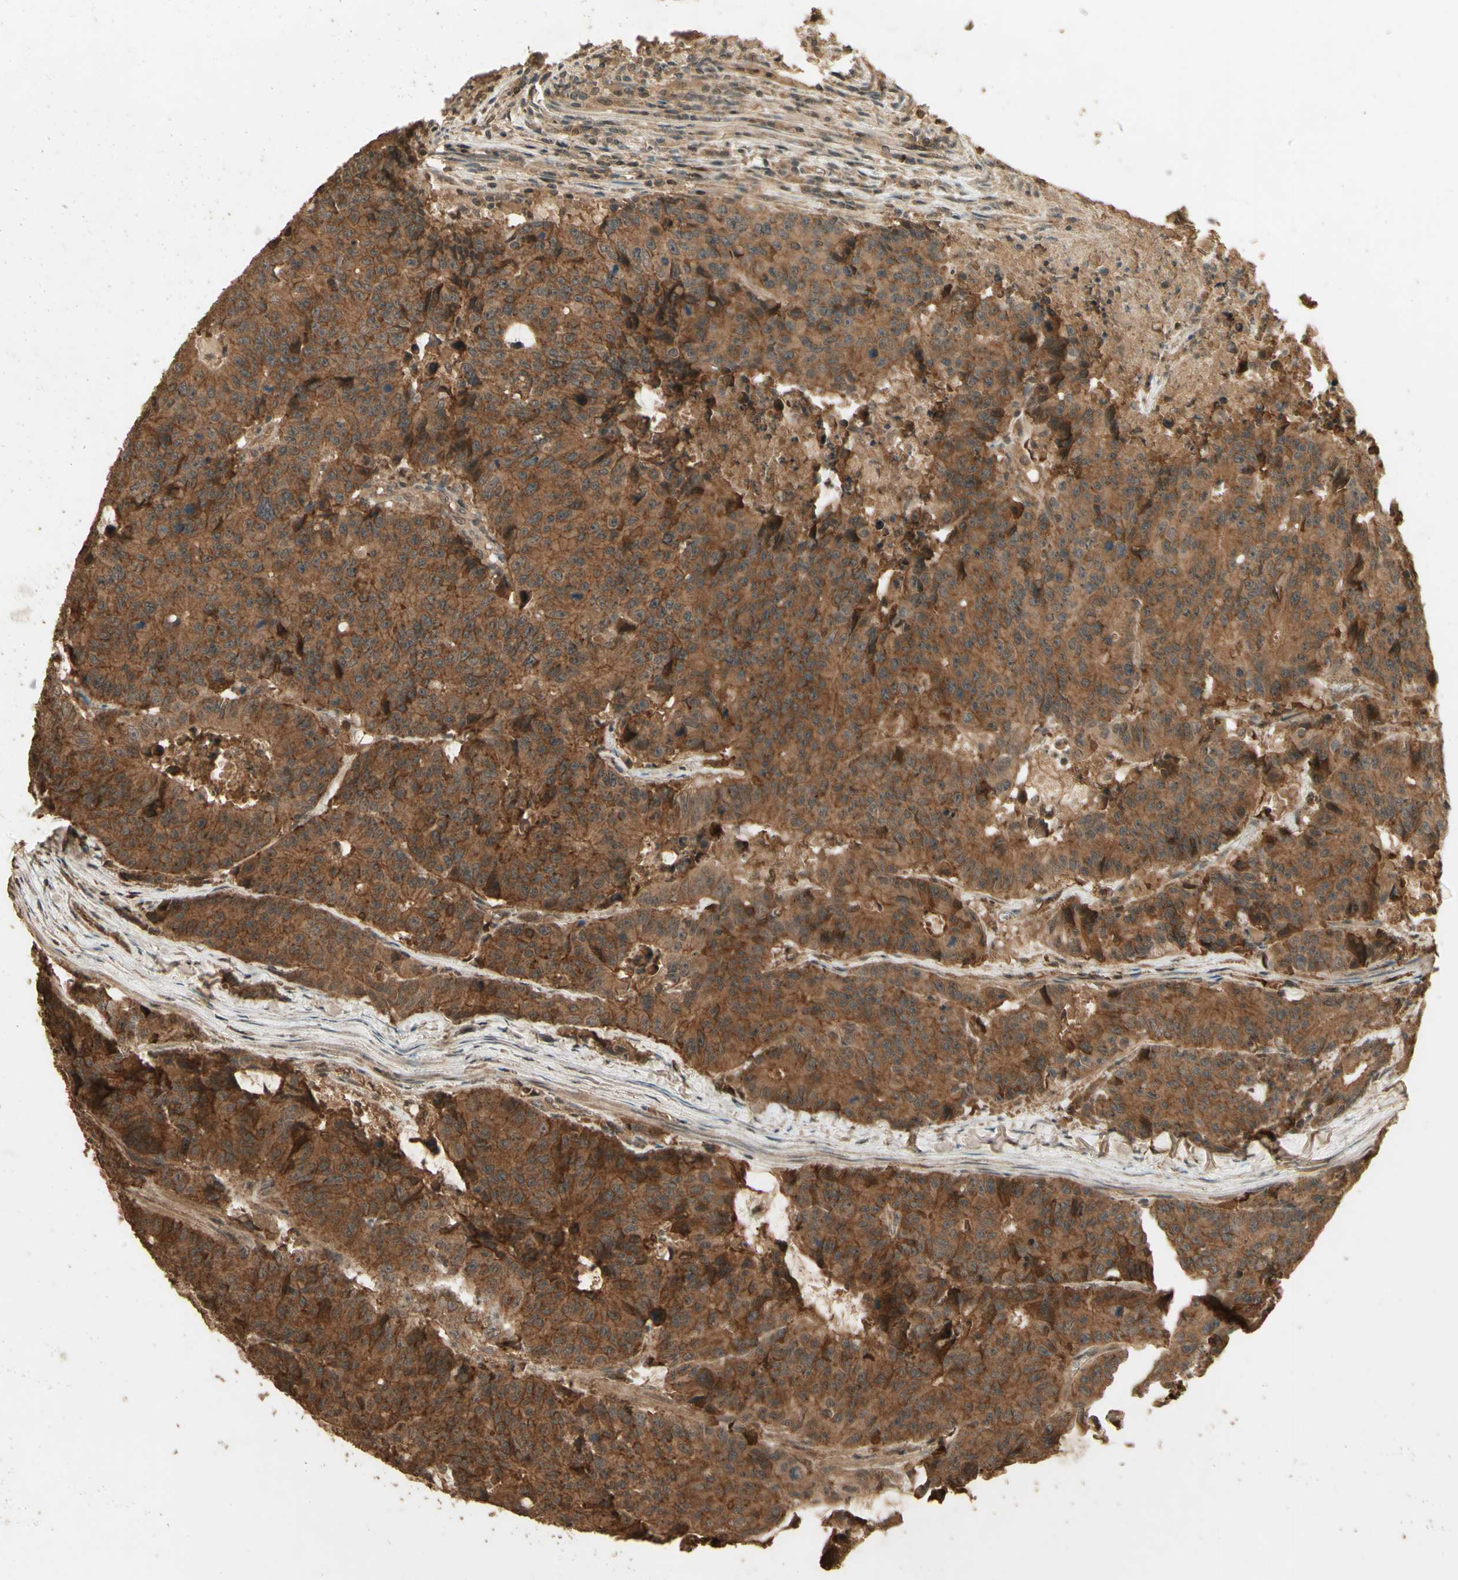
{"staining": {"intensity": "moderate", "quantity": ">75%", "location": "cytoplasmic/membranous"}, "tissue": "colorectal cancer", "cell_type": "Tumor cells", "image_type": "cancer", "snomed": [{"axis": "morphology", "description": "Adenocarcinoma, NOS"}, {"axis": "topography", "description": "Colon"}], "caption": "Moderate cytoplasmic/membranous positivity is appreciated in approximately >75% of tumor cells in colorectal adenocarcinoma.", "gene": "SMAD9", "patient": {"sex": "female", "age": 86}}